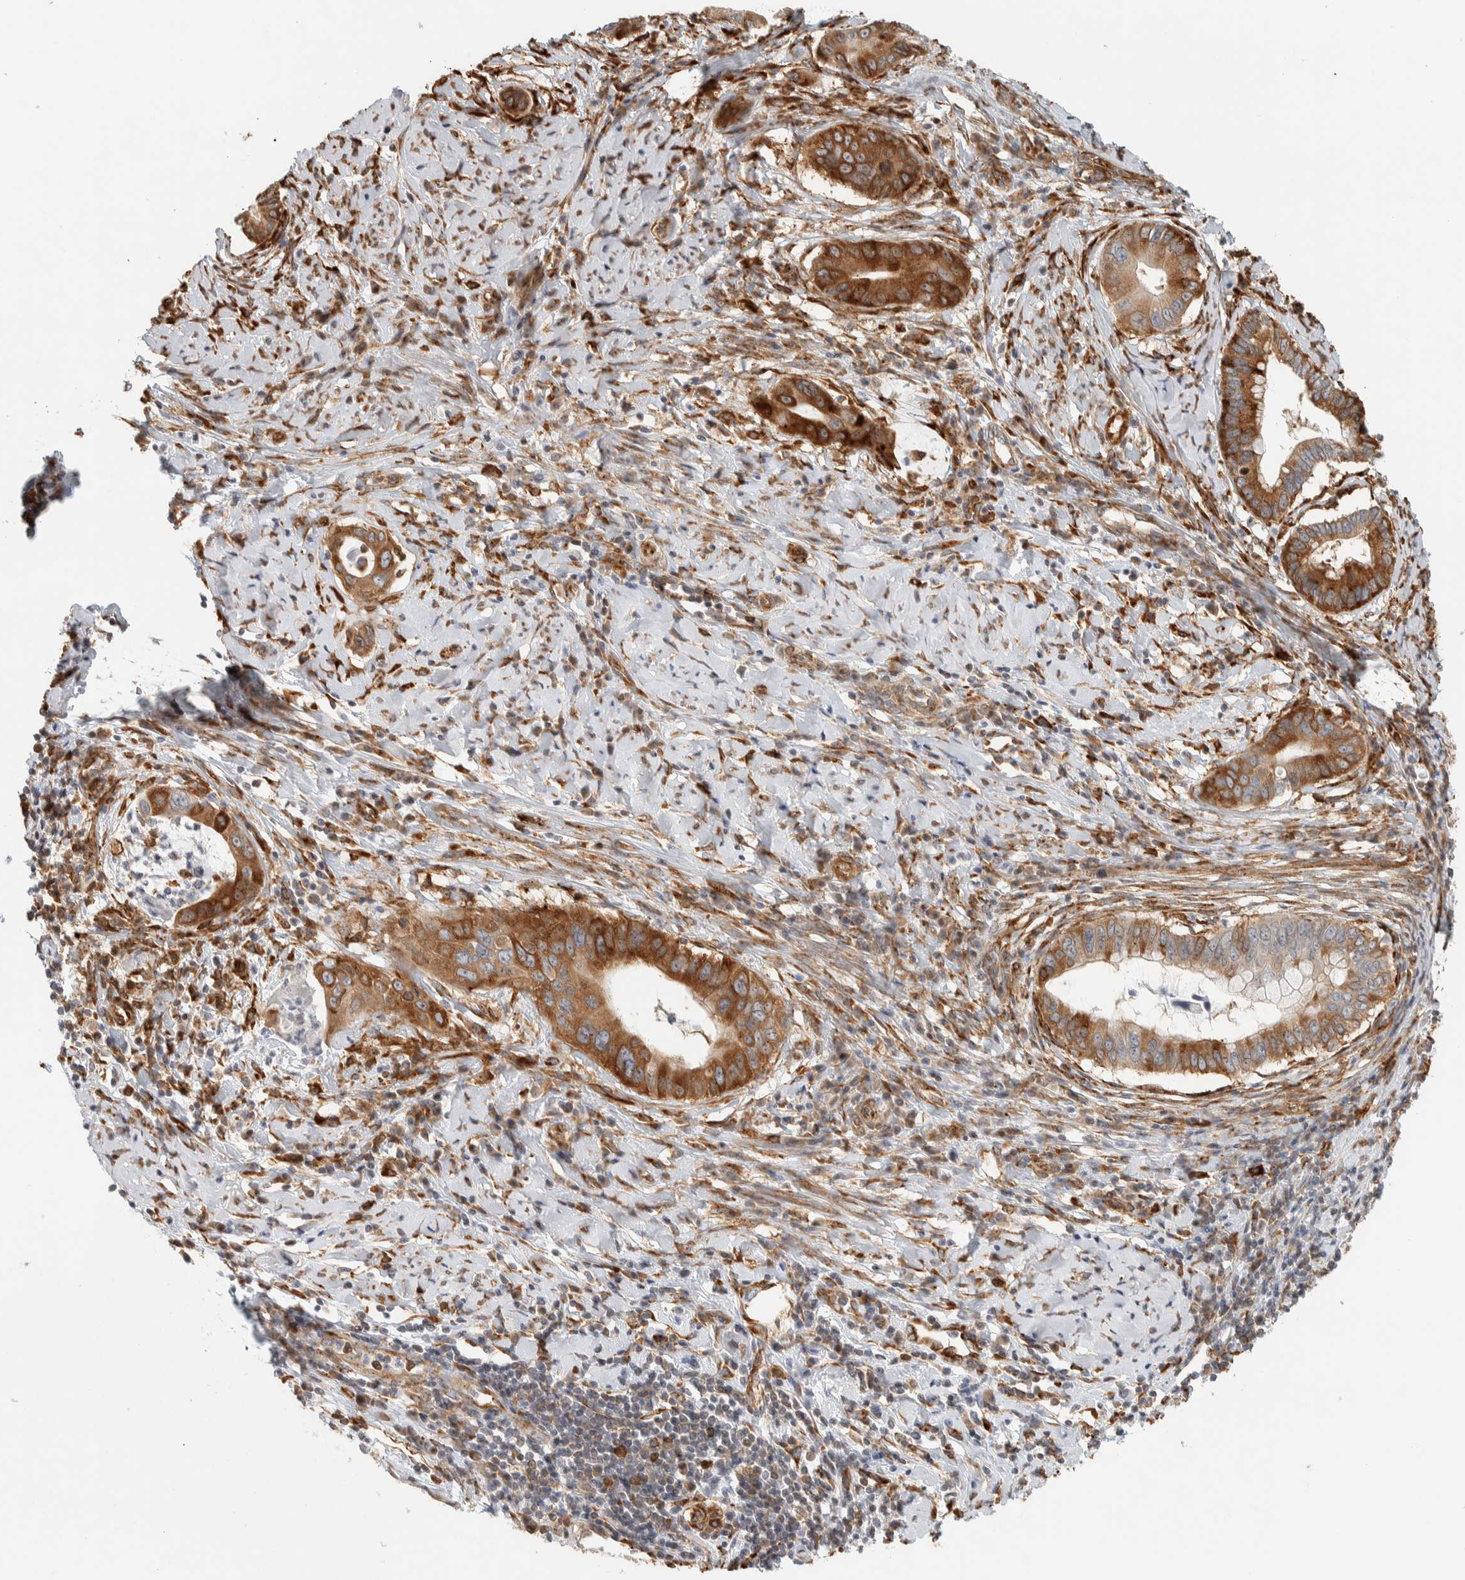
{"staining": {"intensity": "strong", "quantity": ">75%", "location": "cytoplasmic/membranous"}, "tissue": "cervical cancer", "cell_type": "Tumor cells", "image_type": "cancer", "snomed": [{"axis": "morphology", "description": "Adenocarcinoma, NOS"}, {"axis": "topography", "description": "Cervix"}], "caption": "Protein expression analysis of adenocarcinoma (cervical) demonstrates strong cytoplasmic/membranous staining in approximately >75% of tumor cells.", "gene": "LLGL2", "patient": {"sex": "female", "age": 44}}